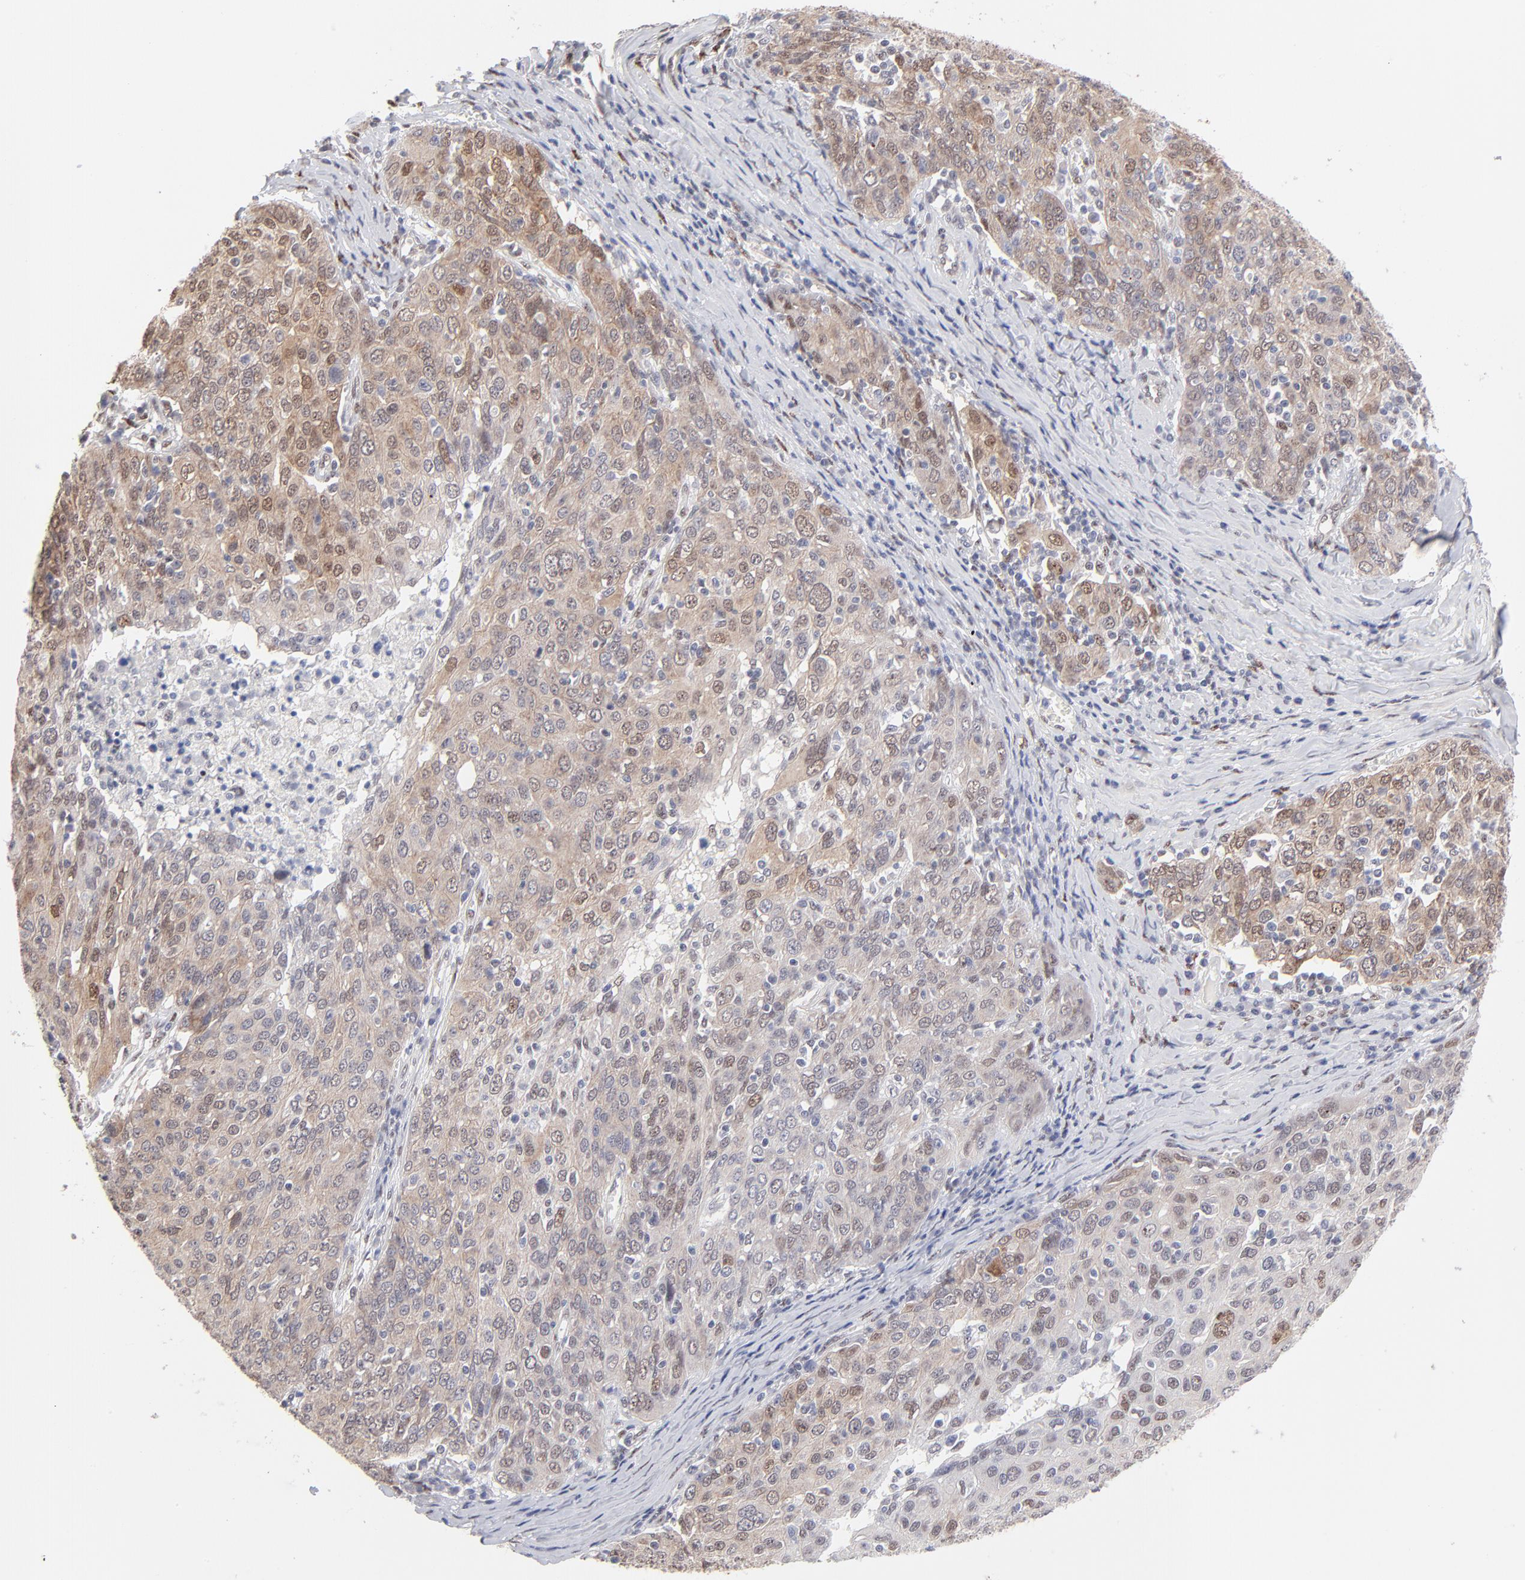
{"staining": {"intensity": "moderate", "quantity": "25%-75%", "location": "nuclear"}, "tissue": "ovarian cancer", "cell_type": "Tumor cells", "image_type": "cancer", "snomed": [{"axis": "morphology", "description": "Carcinoma, endometroid"}, {"axis": "topography", "description": "Ovary"}], "caption": "Ovarian endometroid carcinoma stained for a protein (brown) demonstrates moderate nuclear positive expression in about 25%-75% of tumor cells.", "gene": "STAT3", "patient": {"sex": "female", "age": 50}}